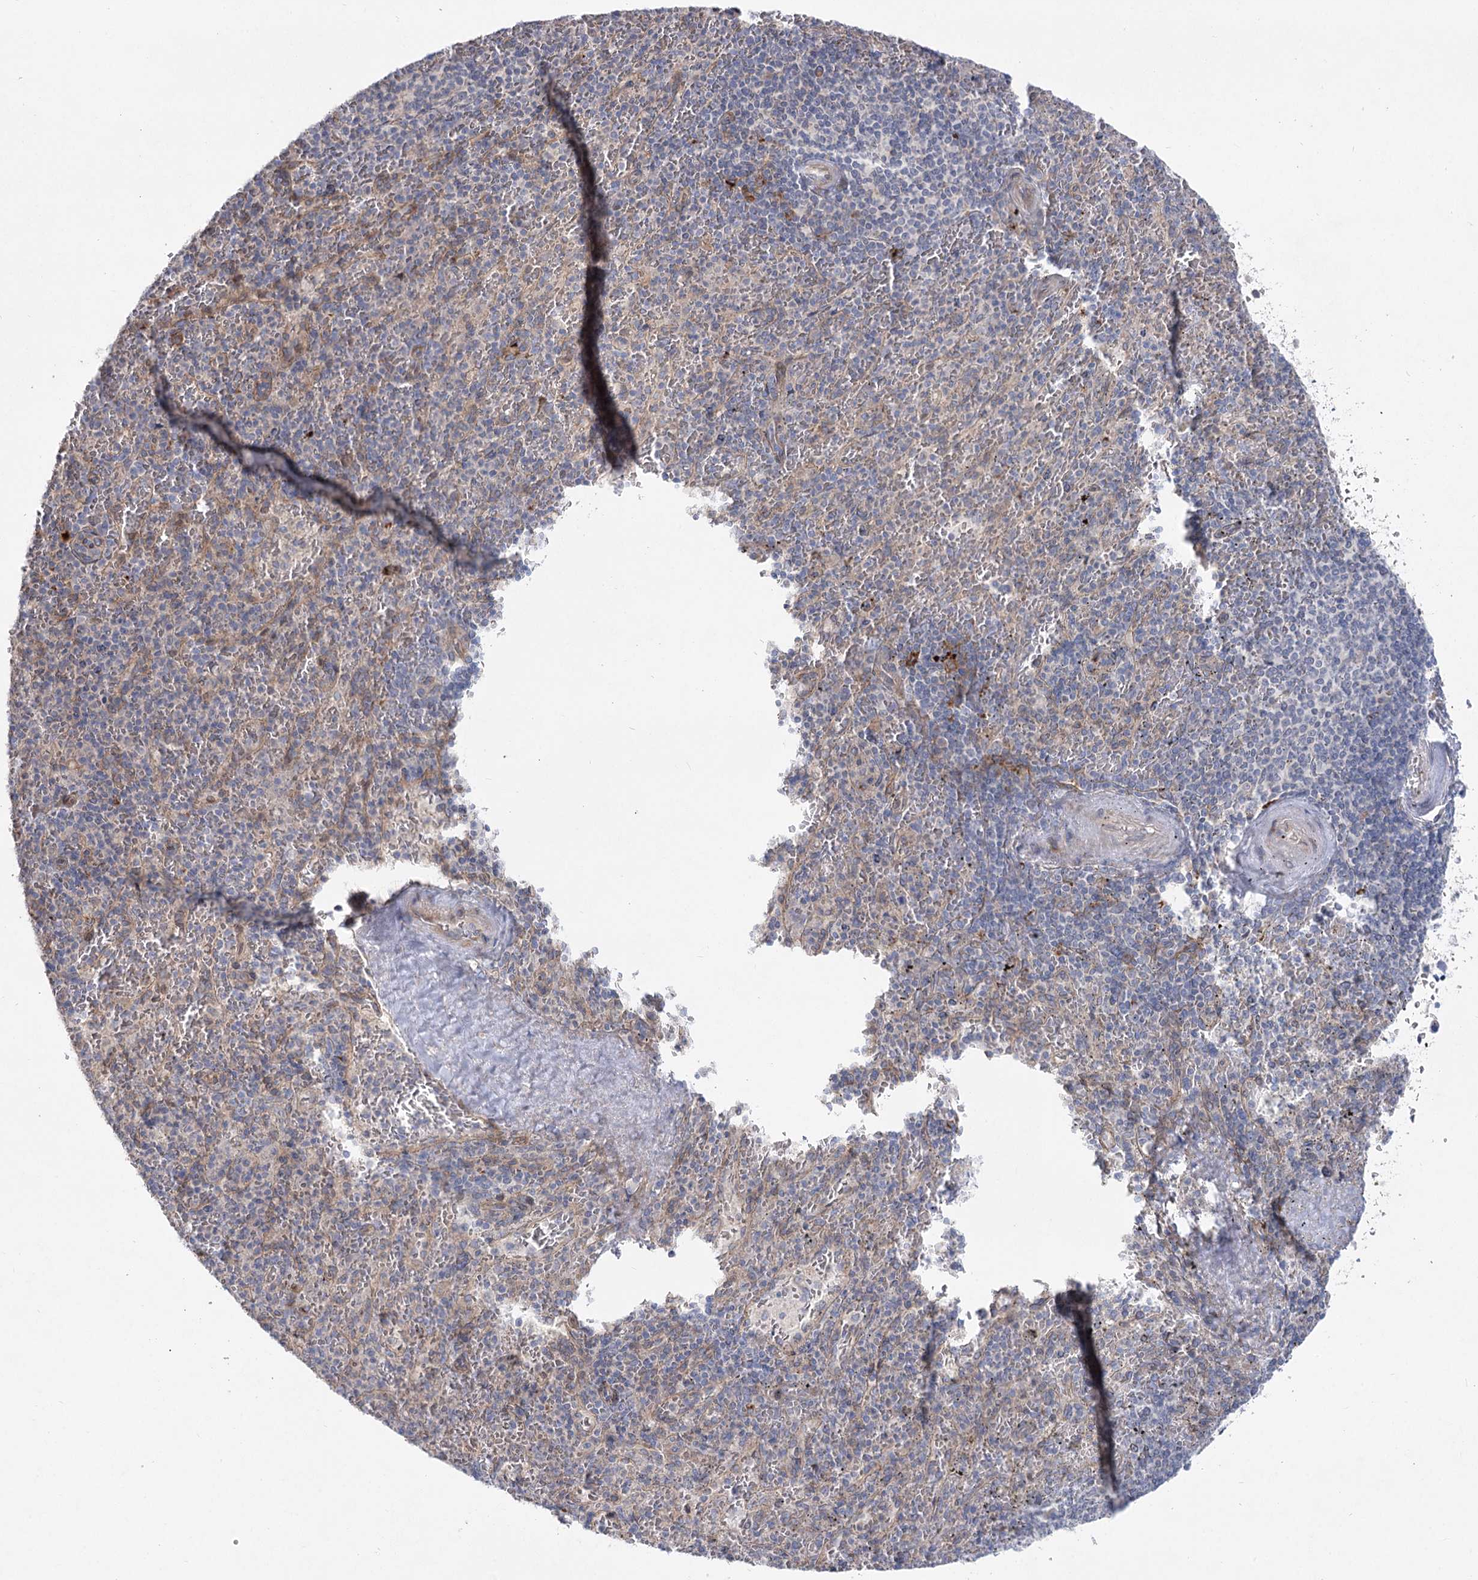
{"staining": {"intensity": "negative", "quantity": "none", "location": "none"}, "tissue": "spleen", "cell_type": "Cells in red pulp", "image_type": "normal", "snomed": [{"axis": "morphology", "description": "Normal tissue, NOS"}, {"axis": "topography", "description": "Spleen"}], "caption": "Cells in red pulp are negative for brown protein staining in normal spleen. (DAB (3,3'-diaminobenzidine) immunohistochemistry (IHC) with hematoxylin counter stain).", "gene": "SH3BP5L", "patient": {"sex": "male", "age": 82}}